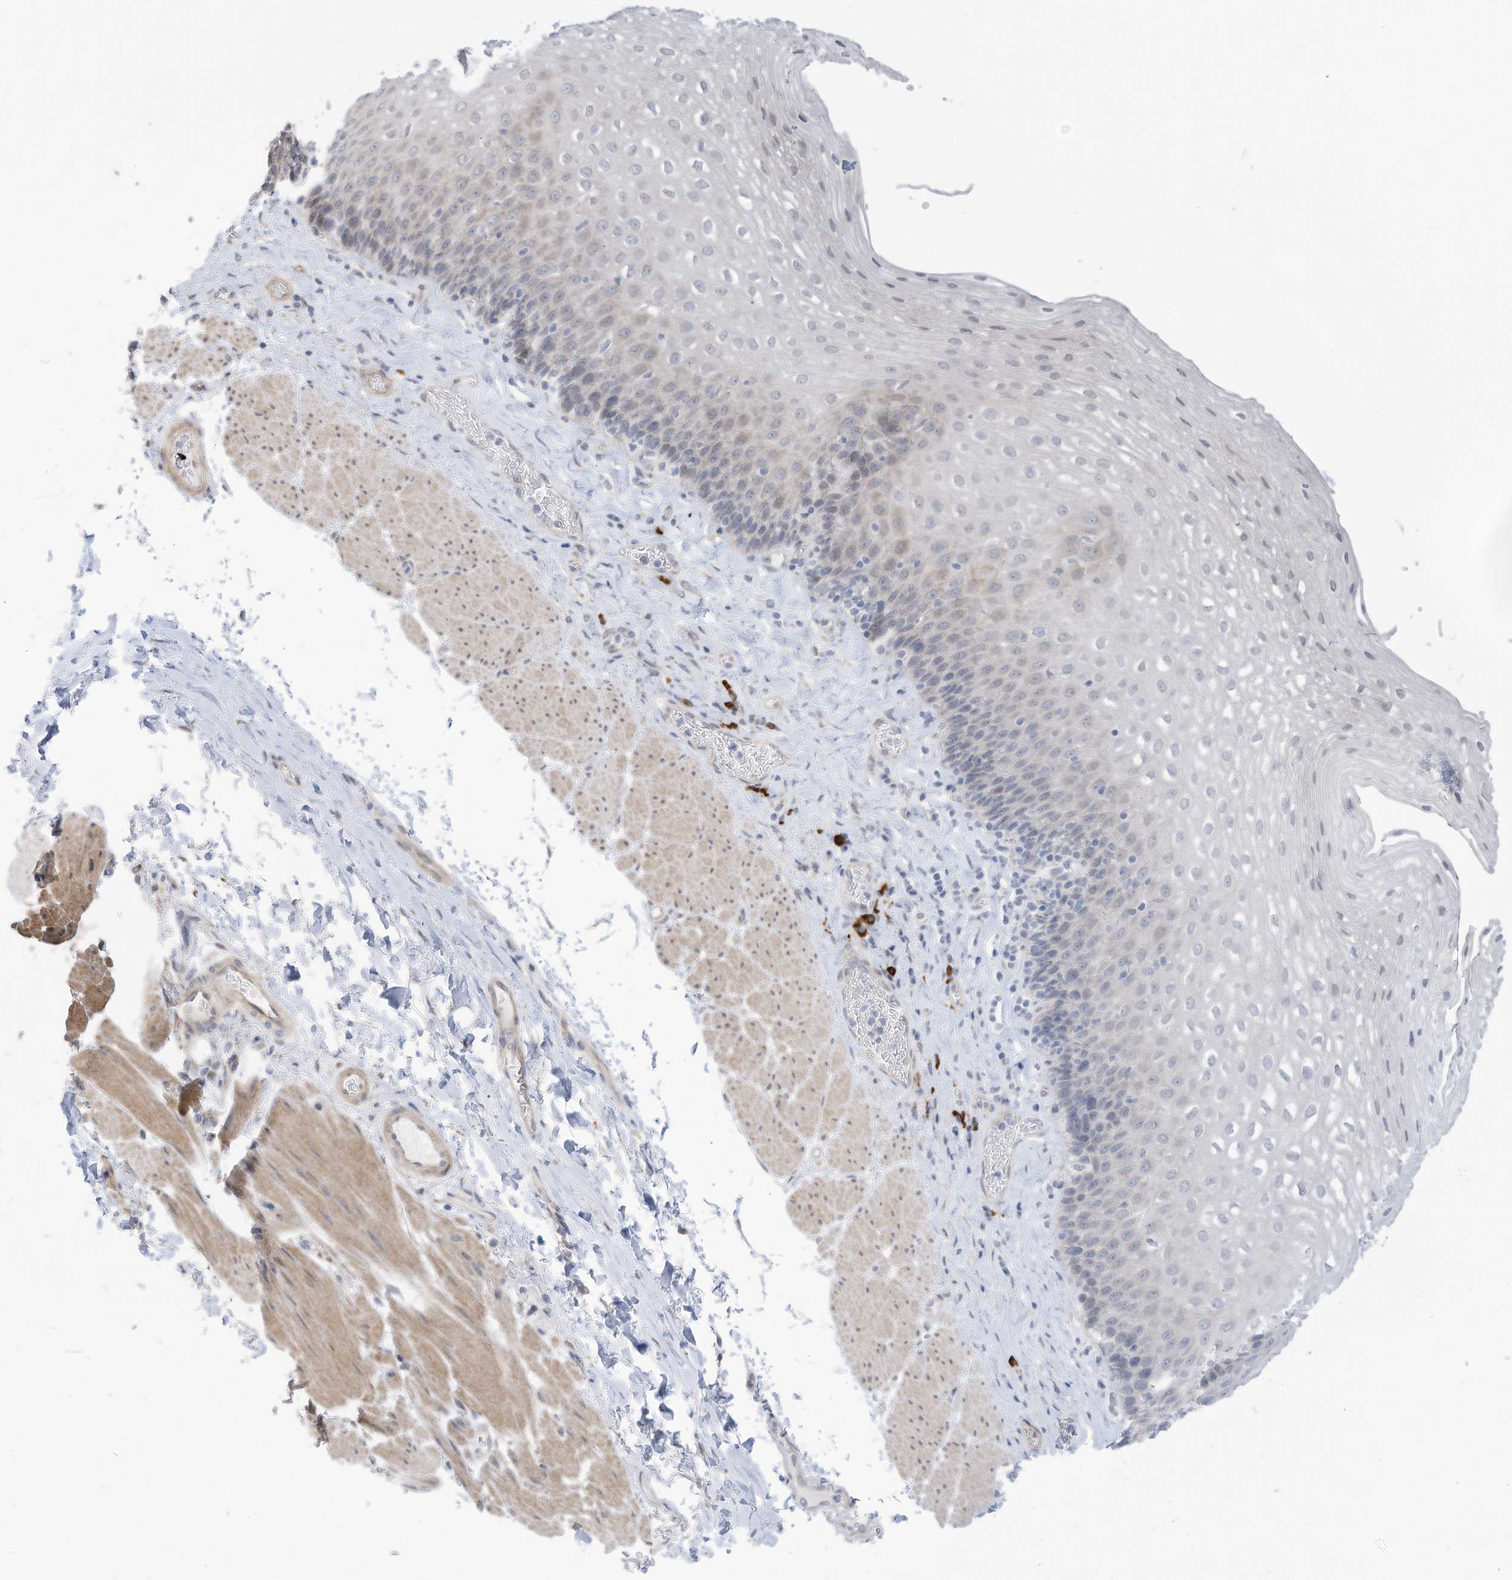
{"staining": {"intensity": "negative", "quantity": "none", "location": "none"}, "tissue": "esophagus", "cell_type": "Squamous epithelial cells", "image_type": "normal", "snomed": [{"axis": "morphology", "description": "Normal tissue, NOS"}, {"axis": "topography", "description": "Esophagus"}], "caption": "IHC of unremarkable esophagus reveals no expression in squamous epithelial cells.", "gene": "ZNF292", "patient": {"sex": "female", "age": 66}}